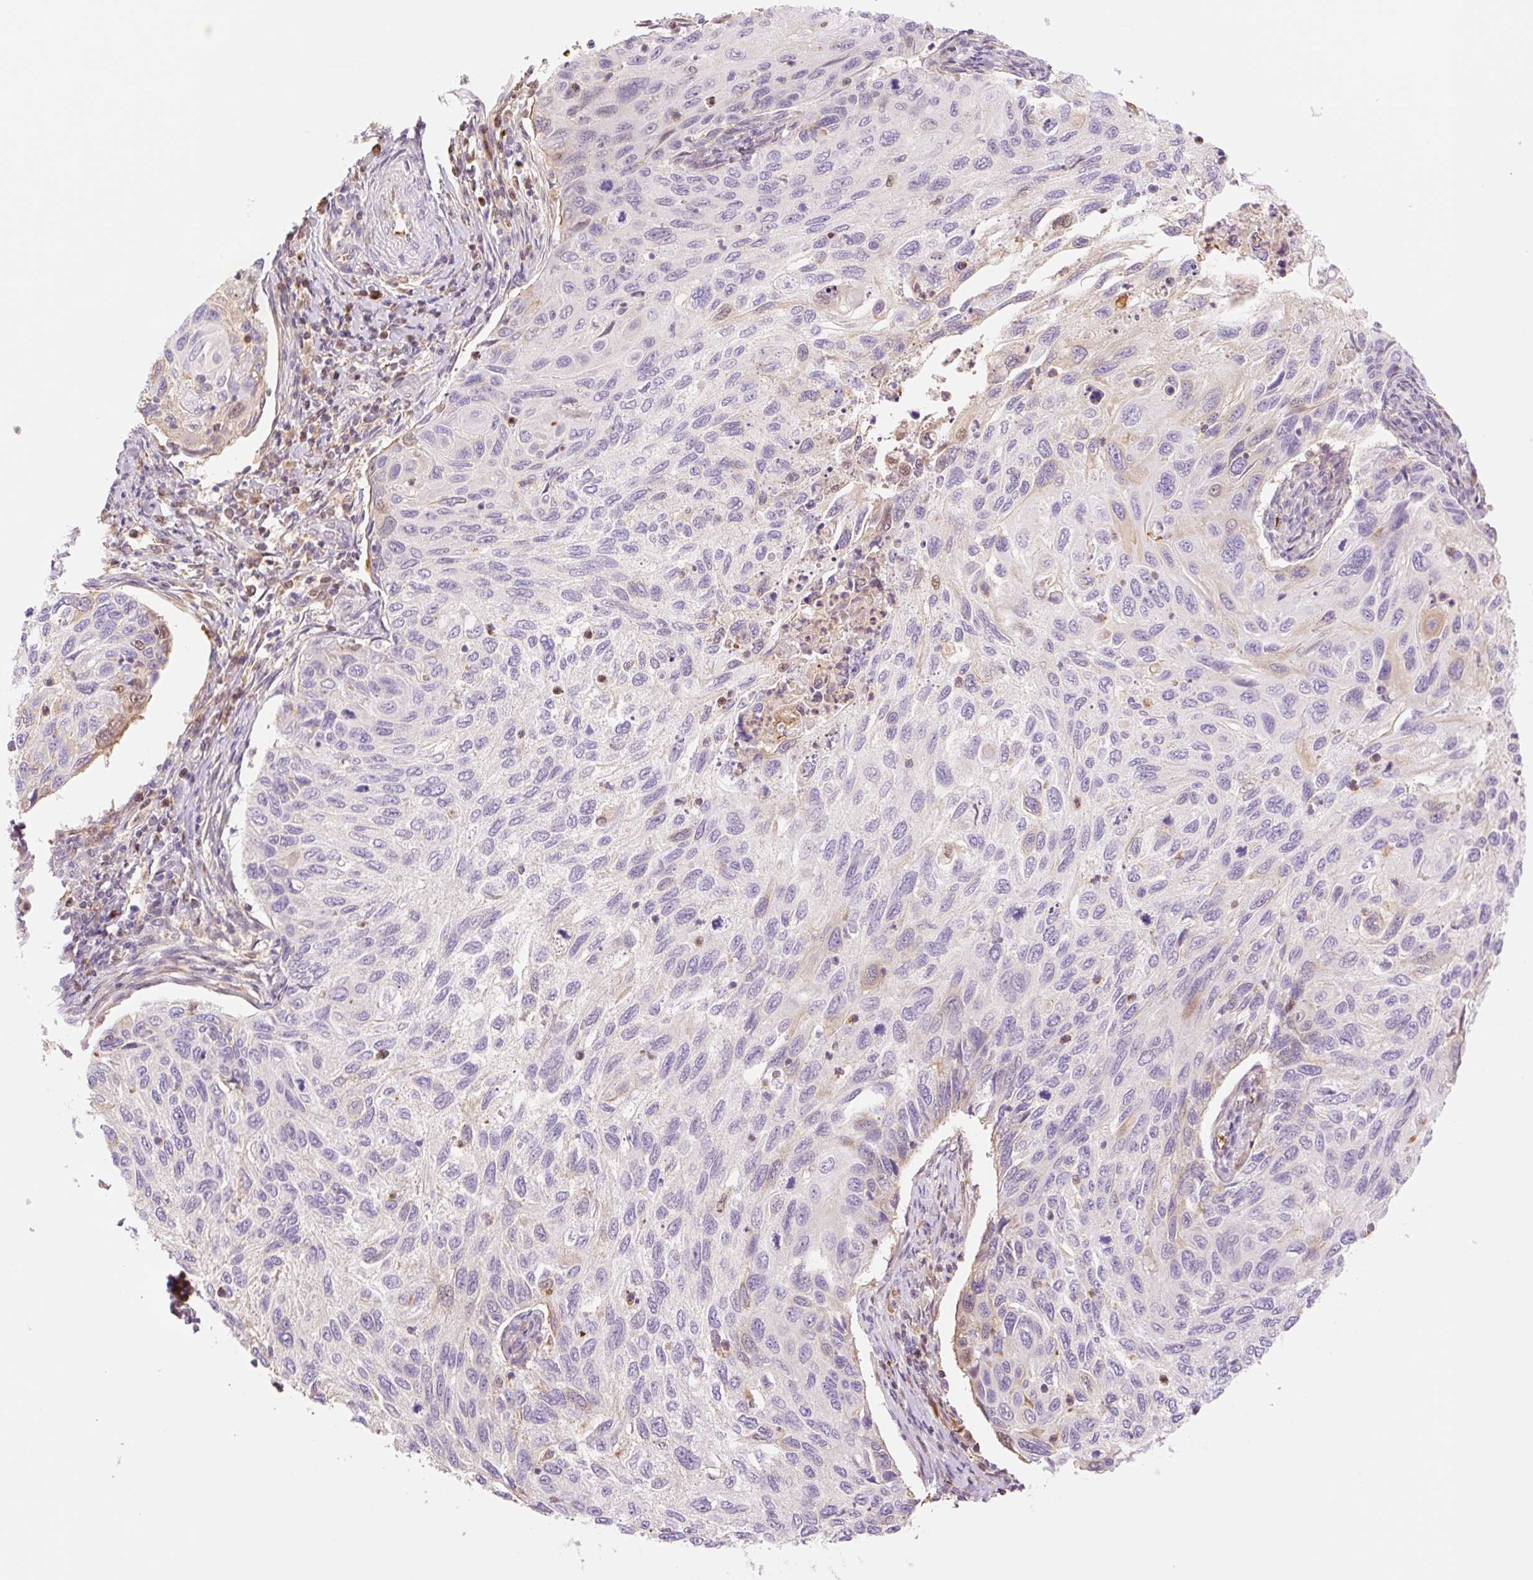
{"staining": {"intensity": "negative", "quantity": "none", "location": "none"}, "tissue": "cervical cancer", "cell_type": "Tumor cells", "image_type": "cancer", "snomed": [{"axis": "morphology", "description": "Squamous cell carcinoma, NOS"}, {"axis": "topography", "description": "Cervix"}], "caption": "IHC of human cervical cancer (squamous cell carcinoma) exhibits no positivity in tumor cells.", "gene": "HEBP1", "patient": {"sex": "female", "age": 70}}